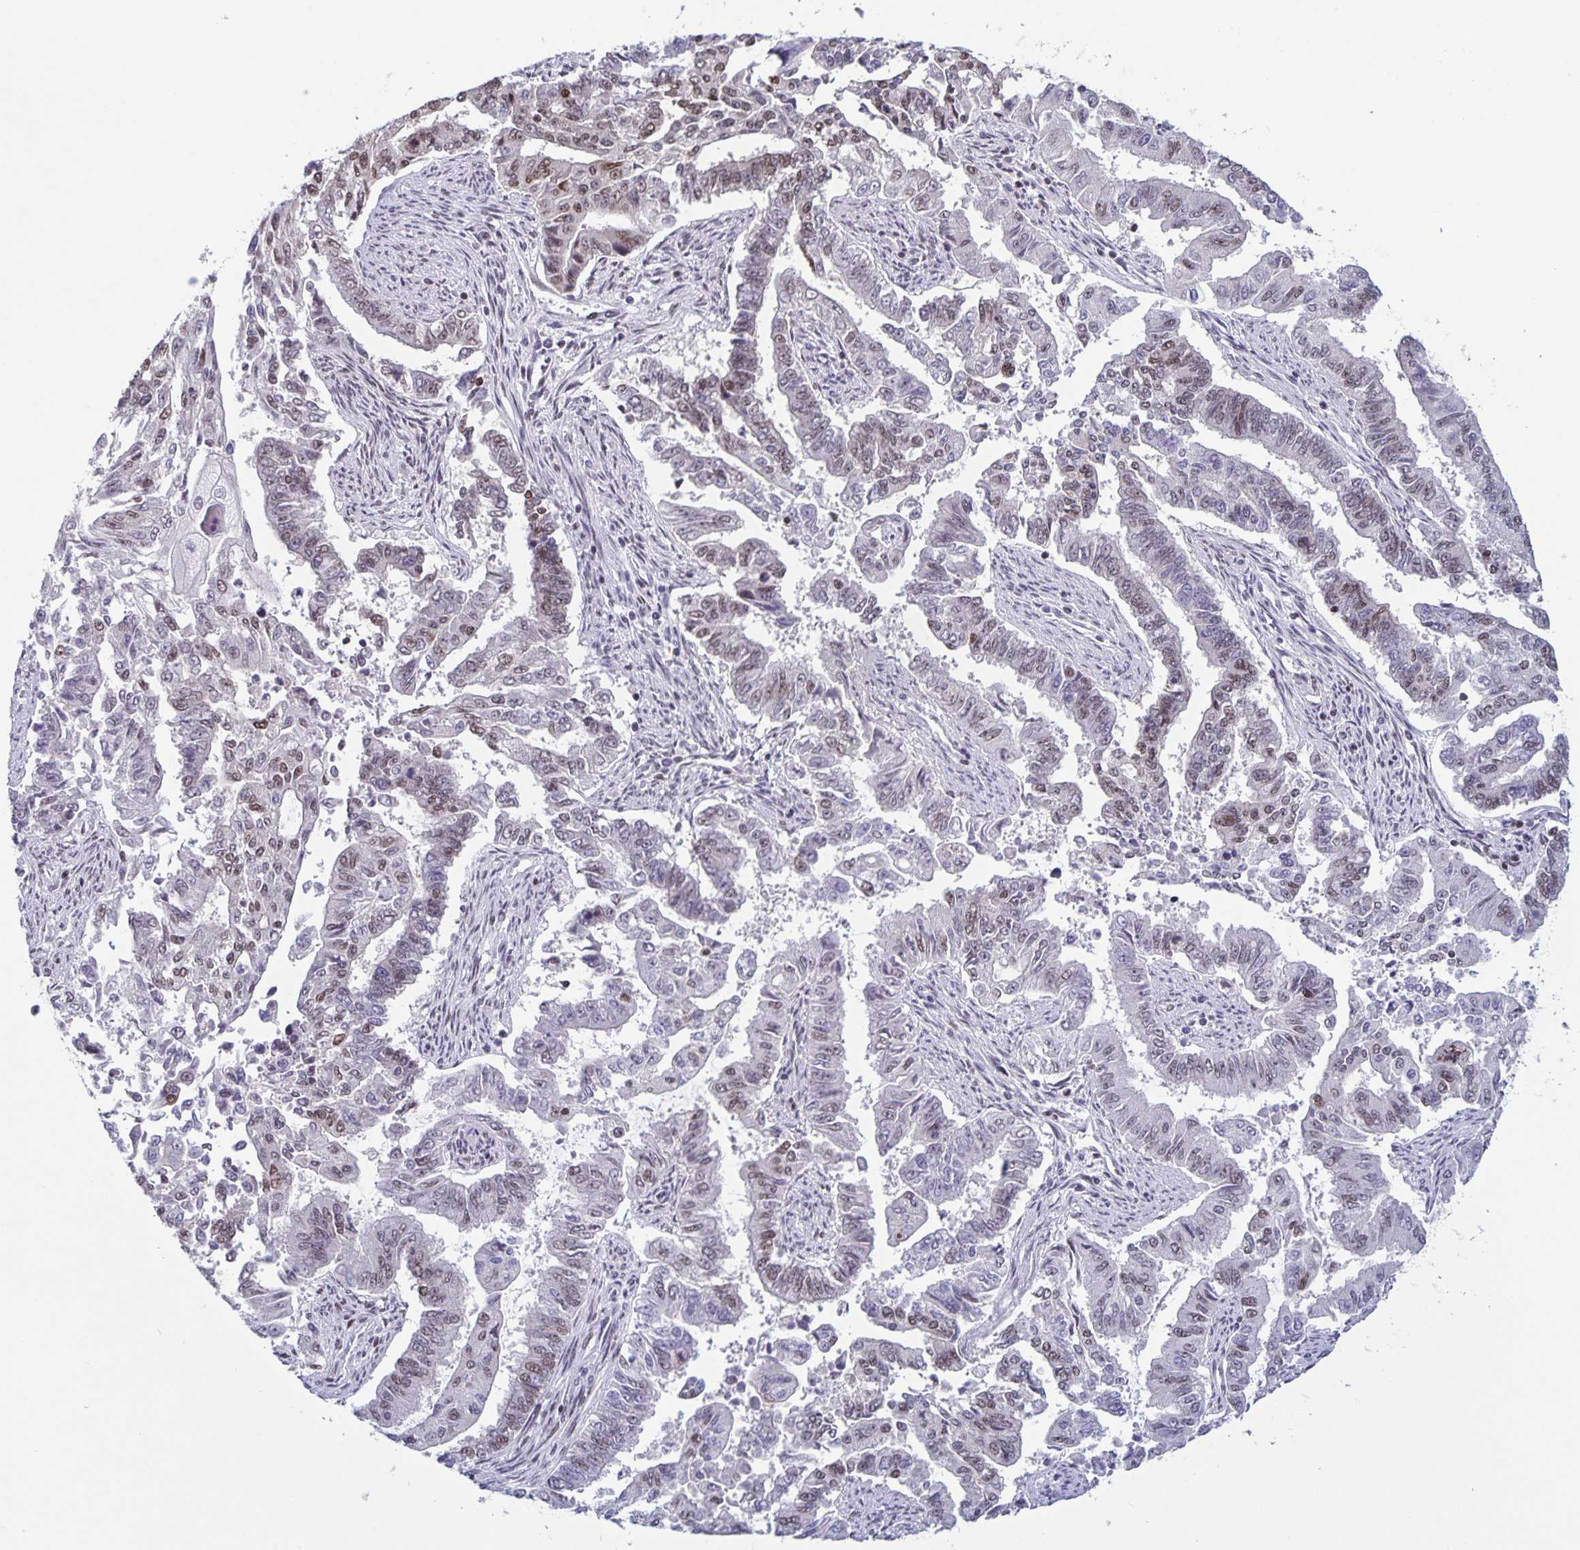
{"staining": {"intensity": "weak", "quantity": "25%-75%", "location": "nuclear"}, "tissue": "endometrial cancer", "cell_type": "Tumor cells", "image_type": "cancer", "snomed": [{"axis": "morphology", "description": "Adenocarcinoma, NOS"}, {"axis": "topography", "description": "Uterus"}], "caption": "This is an image of IHC staining of adenocarcinoma (endometrial), which shows weak expression in the nuclear of tumor cells.", "gene": "JUND", "patient": {"sex": "female", "age": 59}}